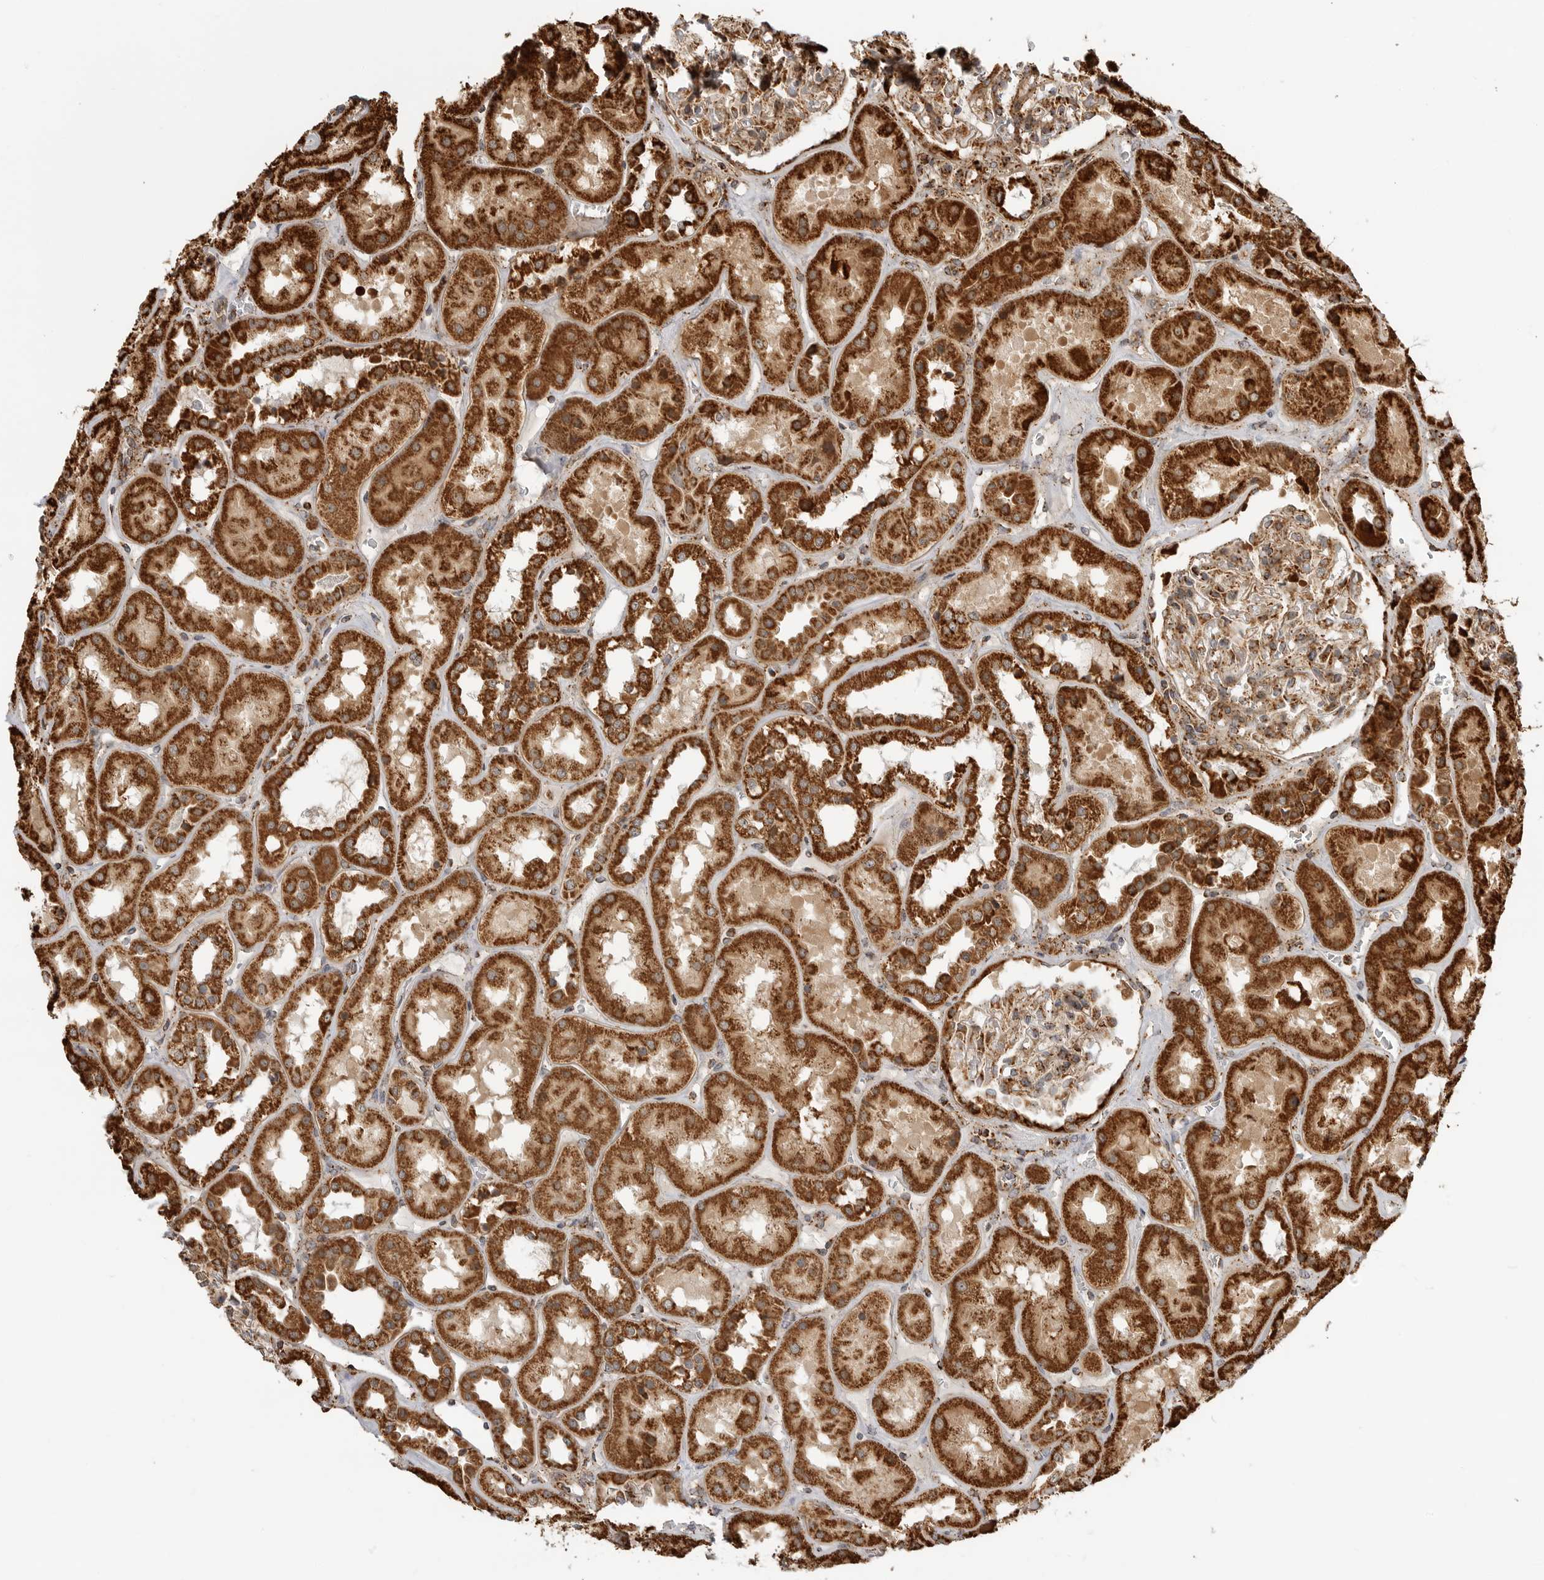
{"staining": {"intensity": "moderate", "quantity": ">75%", "location": "cytoplasmic/membranous"}, "tissue": "kidney", "cell_type": "Cells in glomeruli", "image_type": "normal", "snomed": [{"axis": "morphology", "description": "Normal tissue, NOS"}, {"axis": "topography", "description": "Kidney"}], "caption": "Immunohistochemistry histopathology image of benign kidney: human kidney stained using immunohistochemistry (IHC) exhibits medium levels of moderate protein expression localized specifically in the cytoplasmic/membranous of cells in glomeruli, appearing as a cytoplasmic/membranous brown color.", "gene": "BMP2K", "patient": {"sex": "male", "age": 70}}